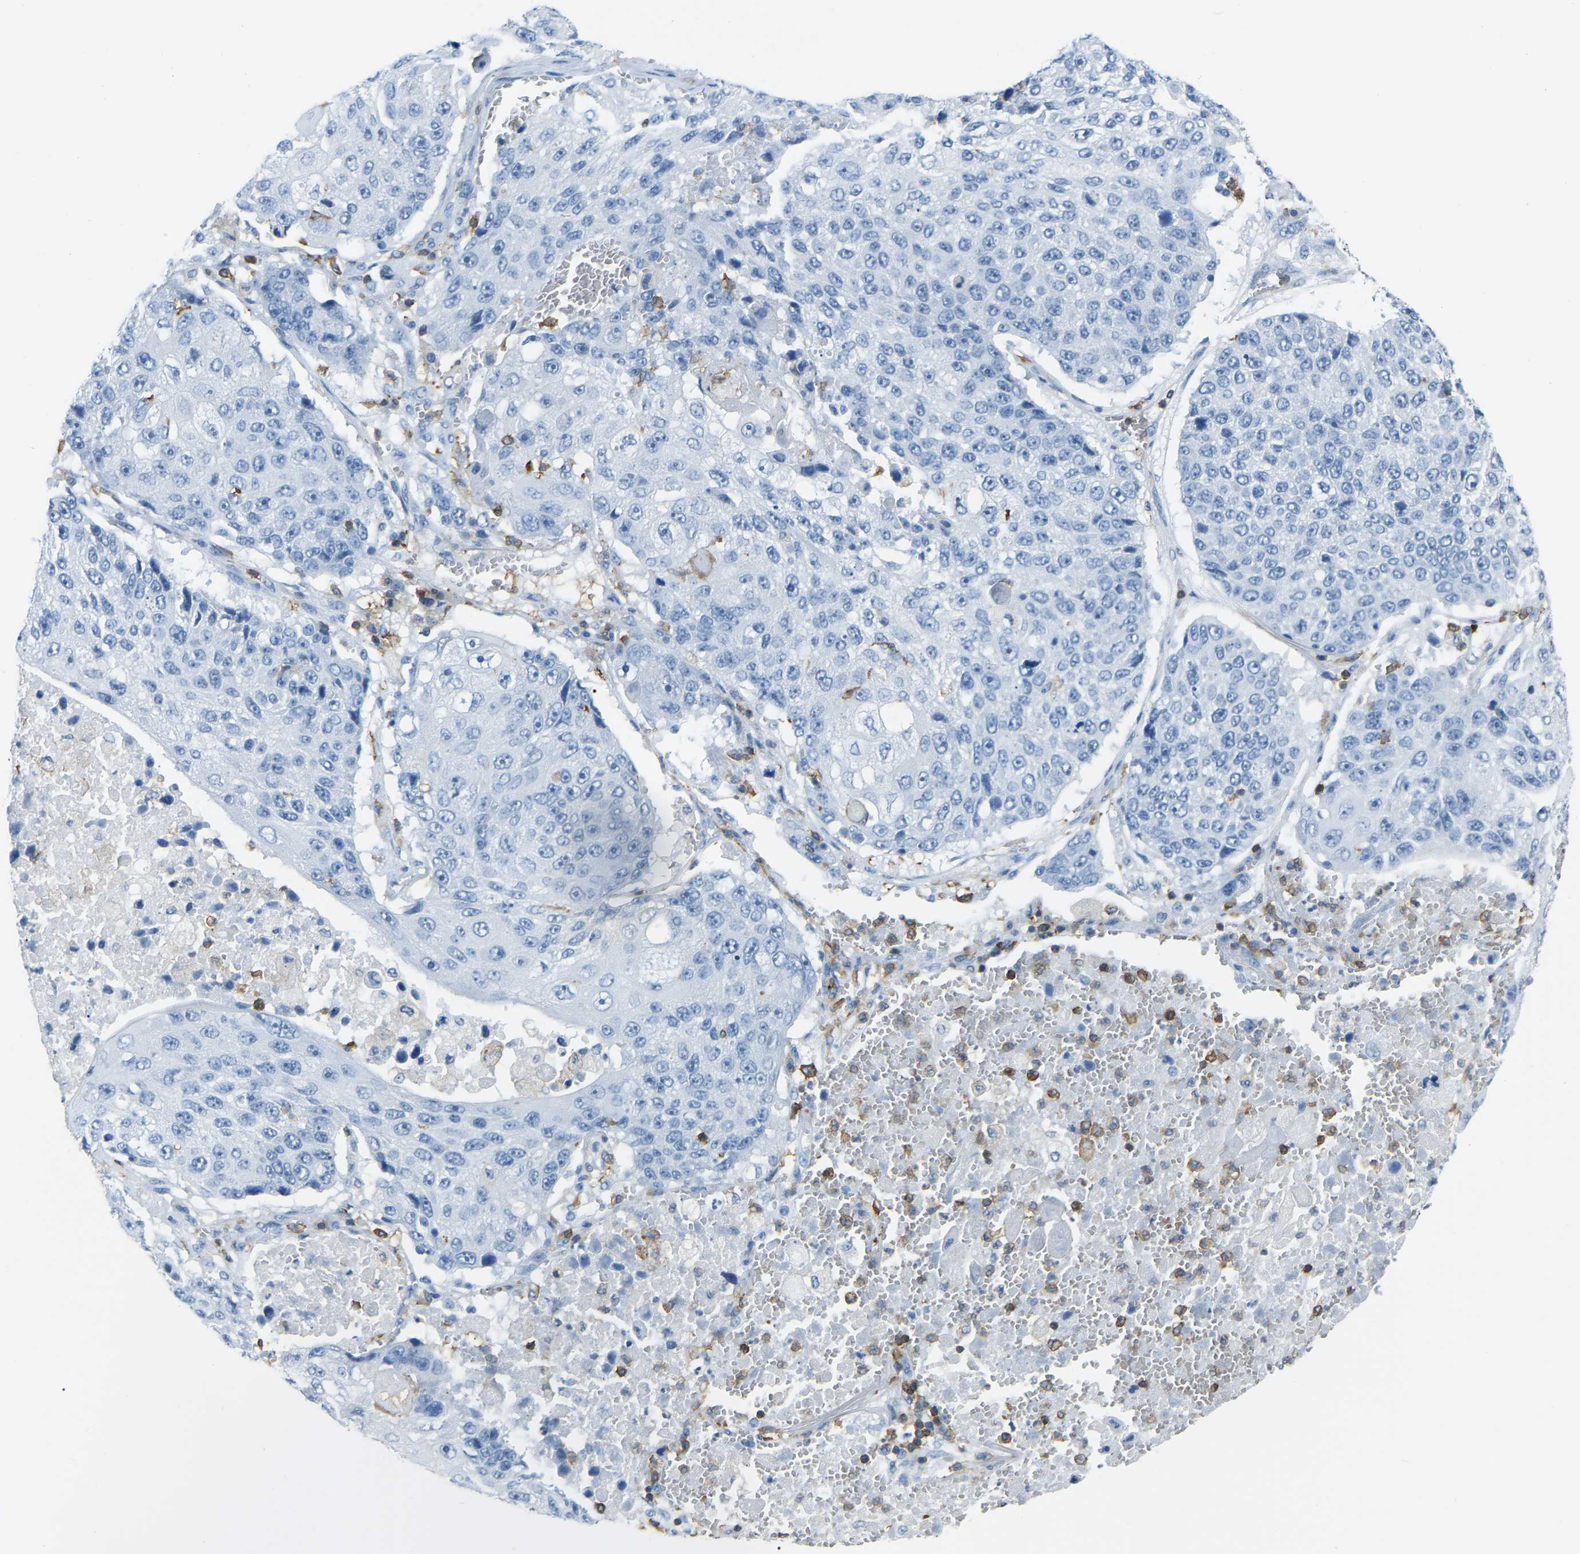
{"staining": {"intensity": "negative", "quantity": "none", "location": "none"}, "tissue": "lung cancer", "cell_type": "Tumor cells", "image_type": "cancer", "snomed": [{"axis": "morphology", "description": "Squamous cell carcinoma, NOS"}, {"axis": "topography", "description": "Lung"}], "caption": "Immunohistochemistry (IHC) micrograph of neoplastic tissue: human lung squamous cell carcinoma stained with DAB displays no significant protein staining in tumor cells.", "gene": "ARHGAP45", "patient": {"sex": "male", "age": 61}}